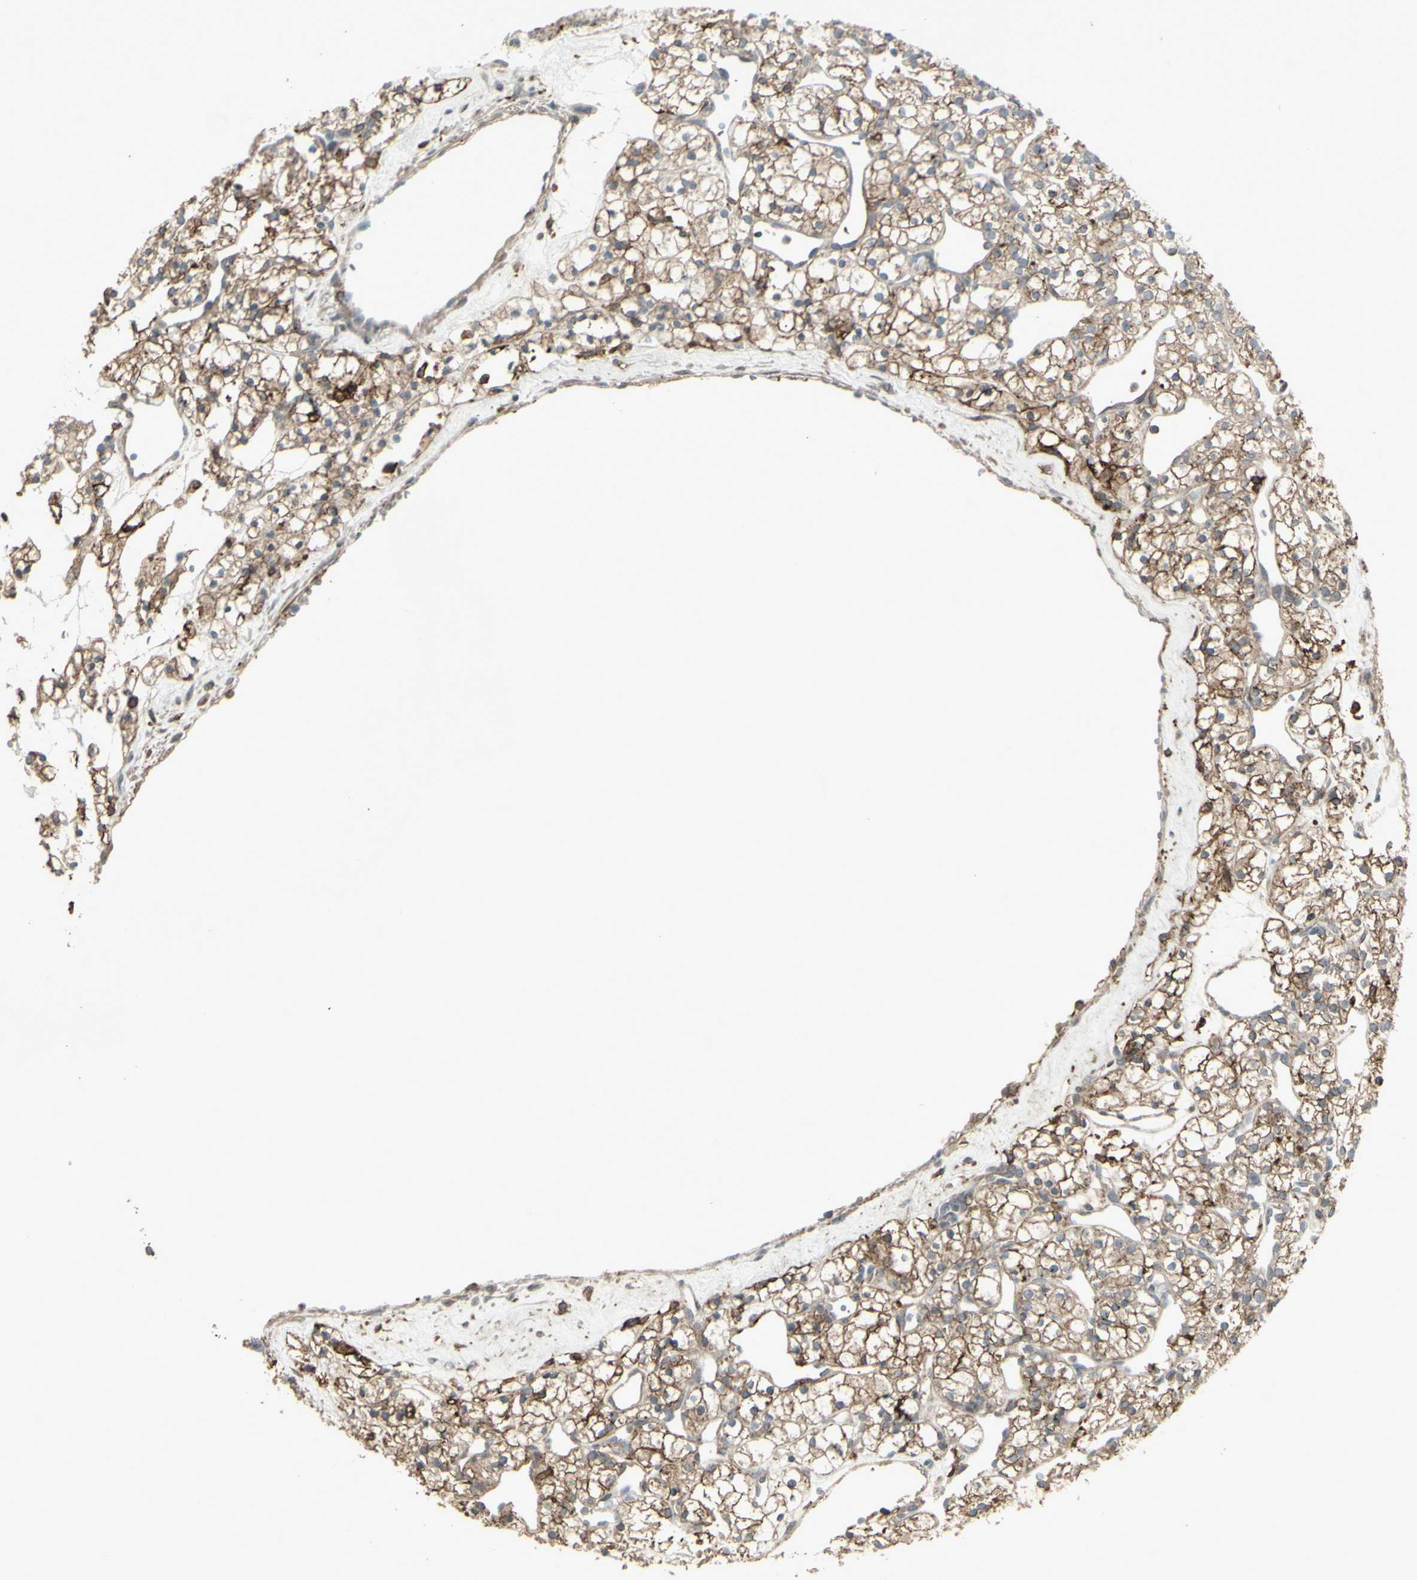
{"staining": {"intensity": "moderate", "quantity": ">75%", "location": "cytoplasmic/membranous"}, "tissue": "renal cancer", "cell_type": "Tumor cells", "image_type": "cancer", "snomed": [{"axis": "morphology", "description": "Adenocarcinoma, NOS"}, {"axis": "topography", "description": "Kidney"}], "caption": "Renal cancer stained for a protein reveals moderate cytoplasmic/membranous positivity in tumor cells.", "gene": "SMO", "patient": {"sex": "female", "age": 60}}